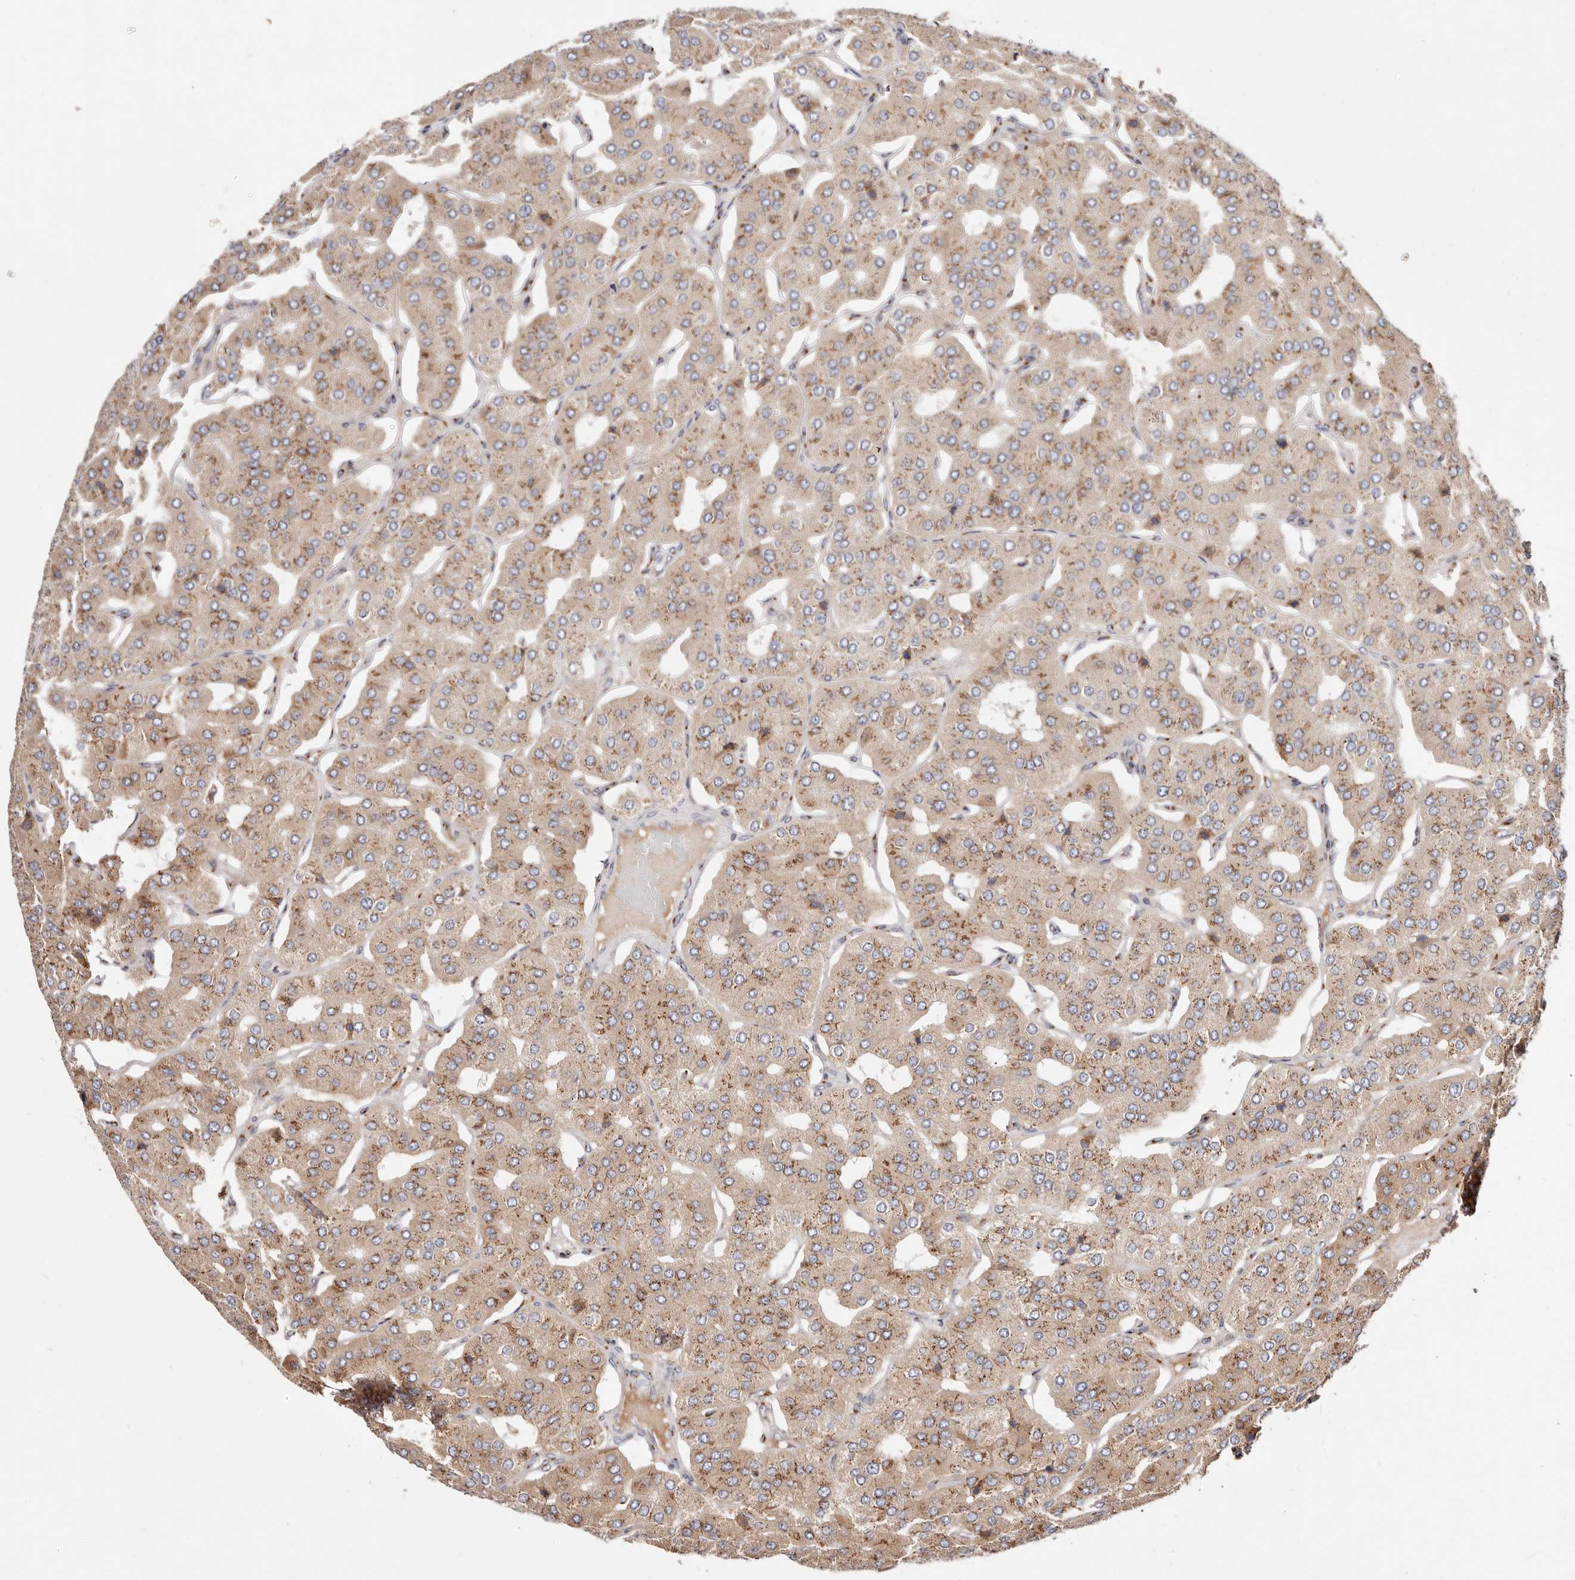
{"staining": {"intensity": "moderate", "quantity": ">75%", "location": "cytoplasmic/membranous"}, "tissue": "parathyroid gland", "cell_type": "Glandular cells", "image_type": "normal", "snomed": [{"axis": "morphology", "description": "Normal tissue, NOS"}, {"axis": "morphology", "description": "Adenoma, NOS"}, {"axis": "topography", "description": "Parathyroid gland"}], "caption": "Protein expression analysis of unremarkable parathyroid gland exhibits moderate cytoplasmic/membranous staining in approximately >75% of glandular cells.", "gene": "MAPK6", "patient": {"sex": "female", "age": 86}}